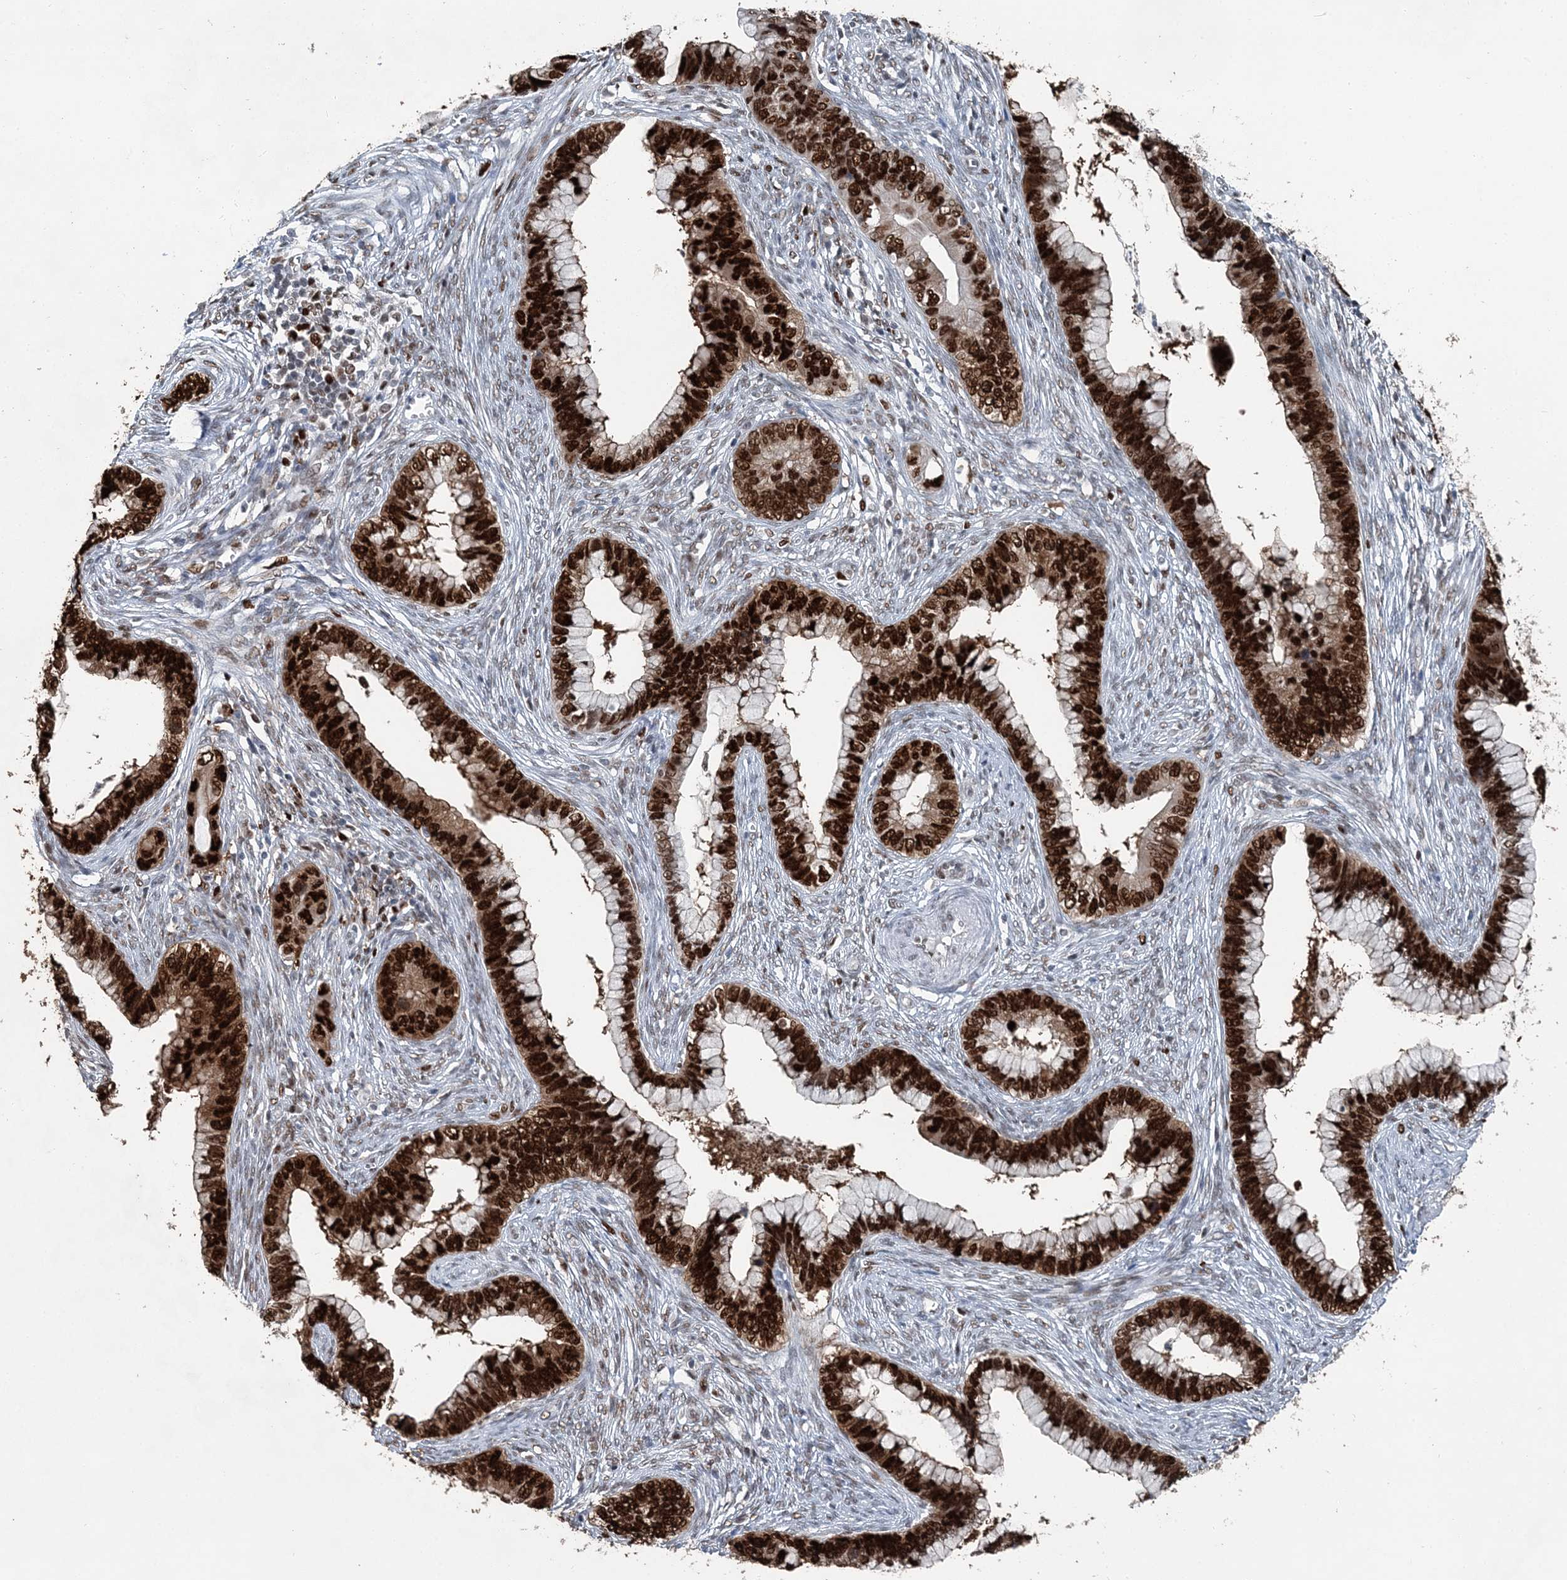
{"staining": {"intensity": "strong", "quantity": ">75%", "location": "nuclear"}, "tissue": "cervical cancer", "cell_type": "Tumor cells", "image_type": "cancer", "snomed": [{"axis": "morphology", "description": "Adenocarcinoma, NOS"}, {"axis": "topography", "description": "Cervix"}], "caption": "Immunohistochemical staining of human adenocarcinoma (cervical) displays high levels of strong nuclear protein positivity in approximately >75% of tumor cells. The protein of interest is stained brown, and the nuclei are stained in blue (DAB (3,3'-diaminobenzidine) IHC with brightfield microscopy, high magnification).", "gene": "HAT1", "patient": {"sex": "female", "age": 44}}